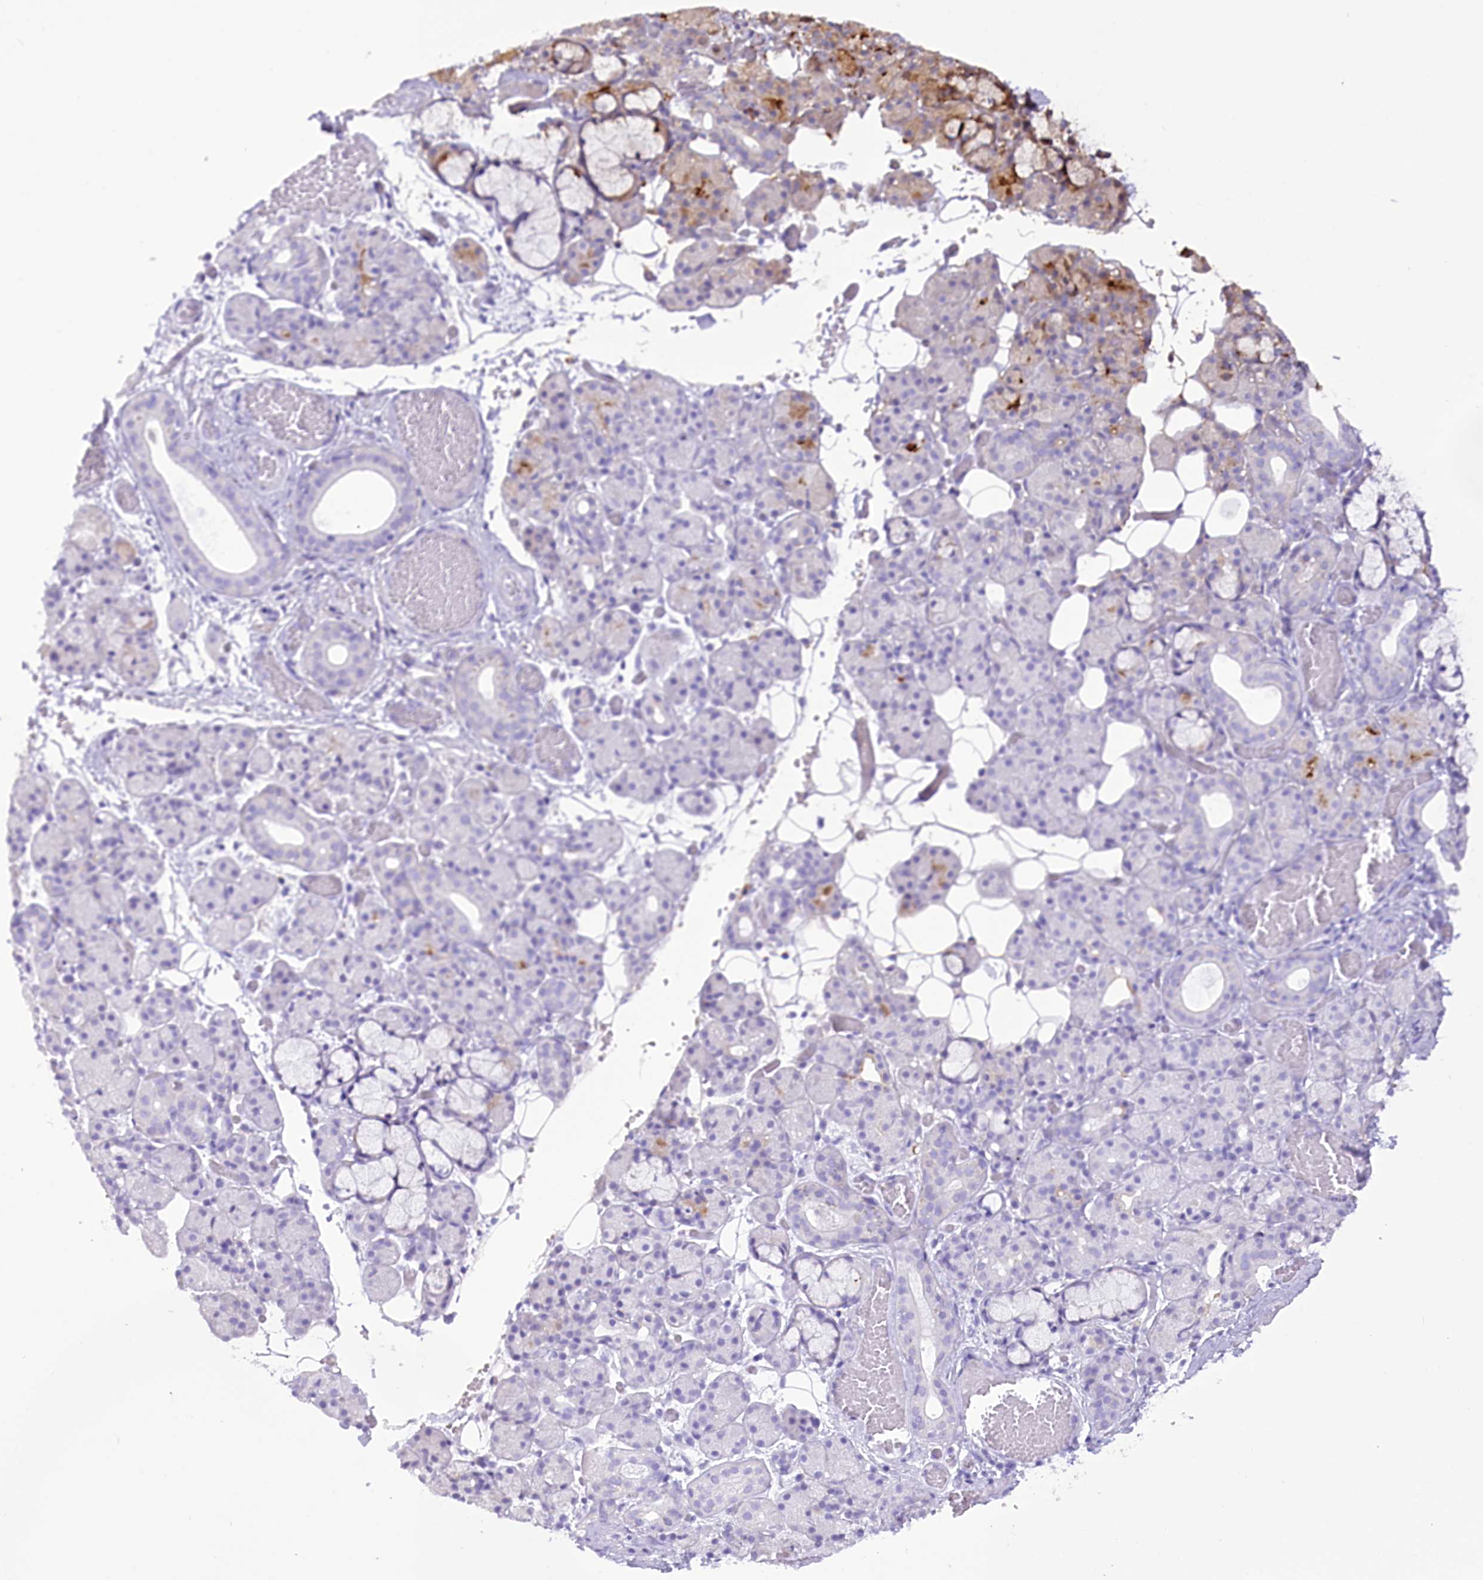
{"staining": {"intensity": "weak", "quantity": "25%-75%", "location": "cytoplasmic/membranous"}, "tissue": "salivary gland", "cell_type": "Glandular cells", "image_type": "normal", "snomed": [{"axis": "morphology", "description": "Normal tissue, NOS"}, {"axis": "topography", "description": "Salivary gland"}], "caption": "High-power microscopy captured an IHC photomicrograph of normal salivary gland, revealing weak cytoplasmic/membranous expression in about 25%-75% of glandular cells.", "gene": "NCKAP5", "patient": {"sex": "male", "age": 63}}